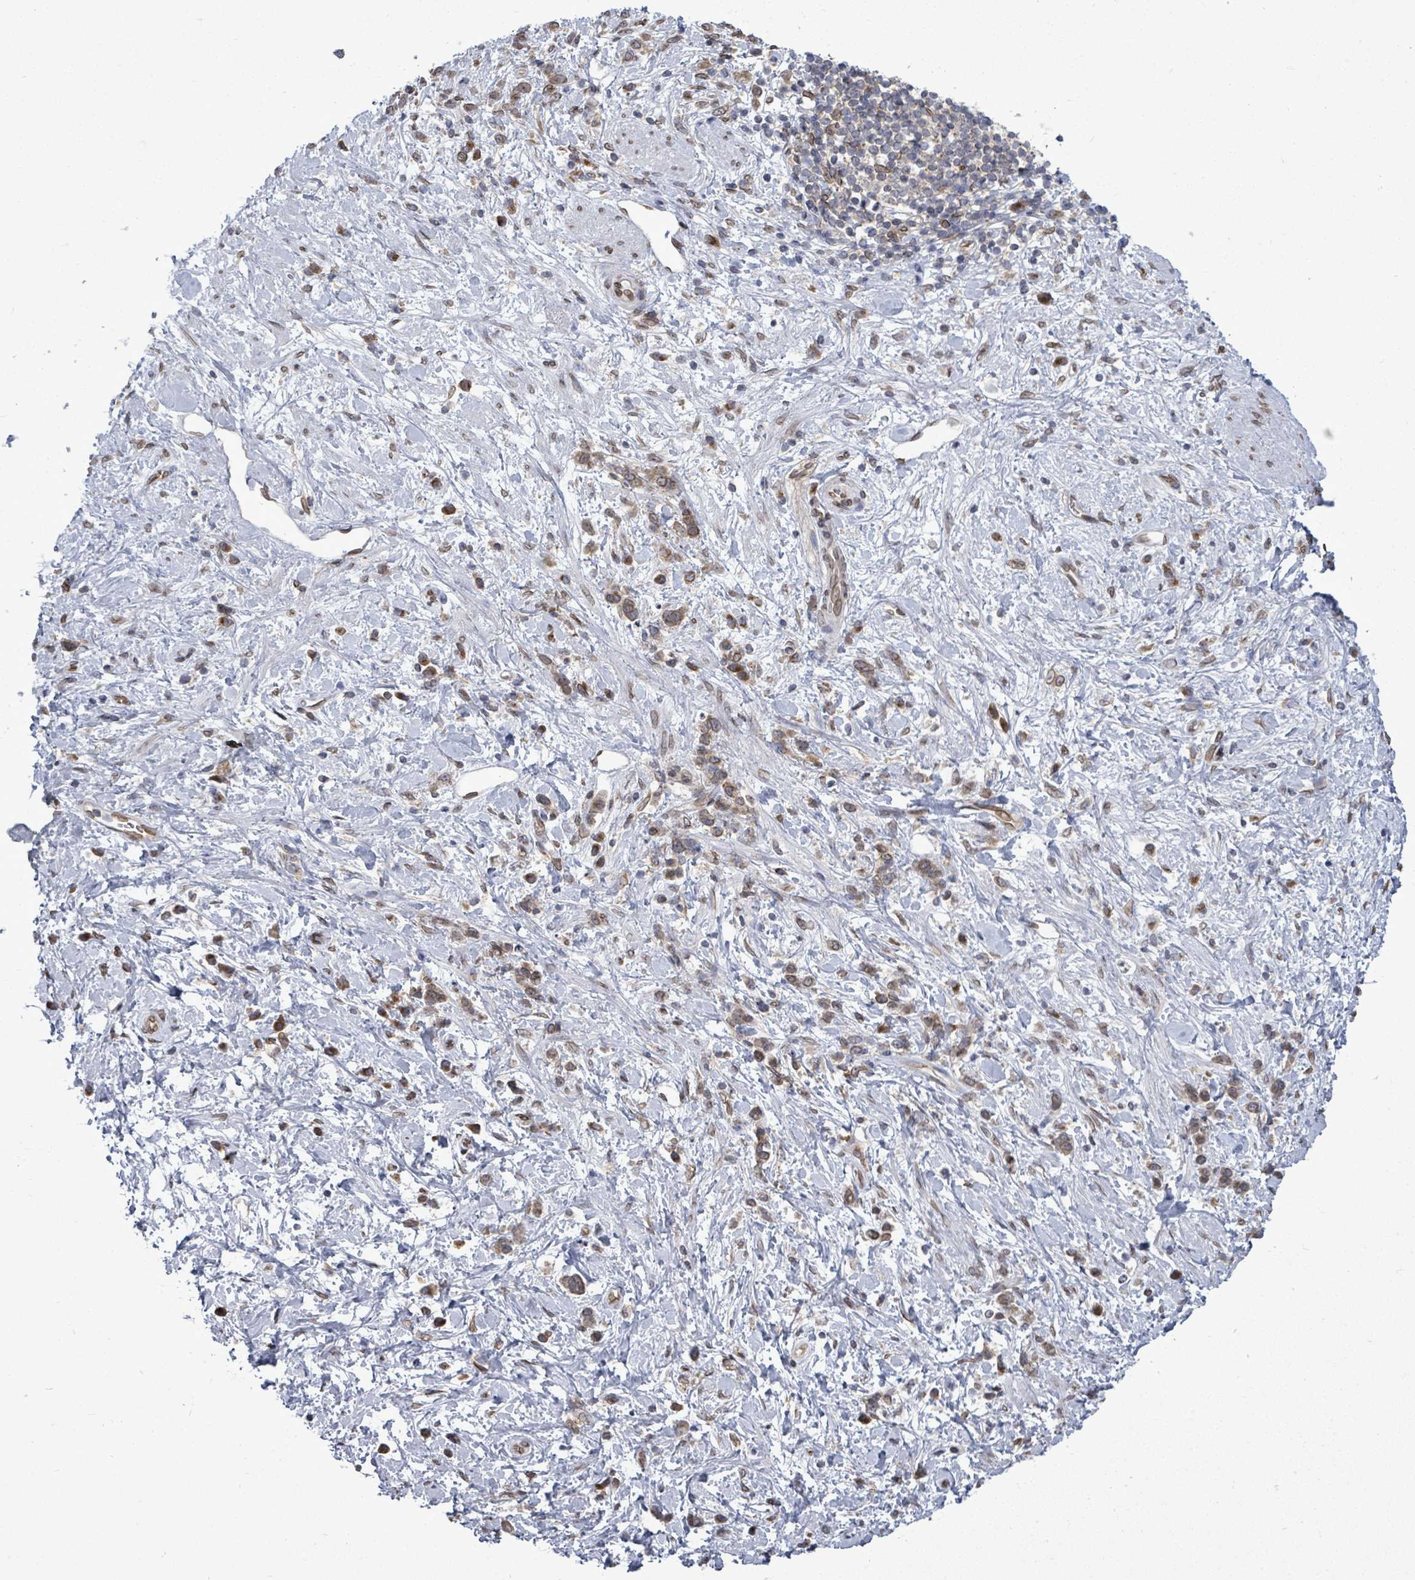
{"staining": {"intensity": "weak", "quantity": ">75%", "location": "cytoplasmic/membranous,nuclear"}, "tissue": "stomach cancer", "cell_type": "Tumor cells", "image_type": "cancer", "snomed": [{"axis": "morphology", "description": "Adenocarcinoma, NOS"}, {"axis": "topography", "description": "Stomach"}], "caption": "Weak cytoplasmic/membranous and nuclear protein expression is present in approximately >75% of tumor cells in stomach adenocarcinoma. Using DAB (3,3'-diaminobenzidine) (brown) and hematoxylin (blue) stains, captured at high magnification using brightfield microscopy.", "gene": "ARFGAP1", "patient": {"sex": "female", "age": 60}}